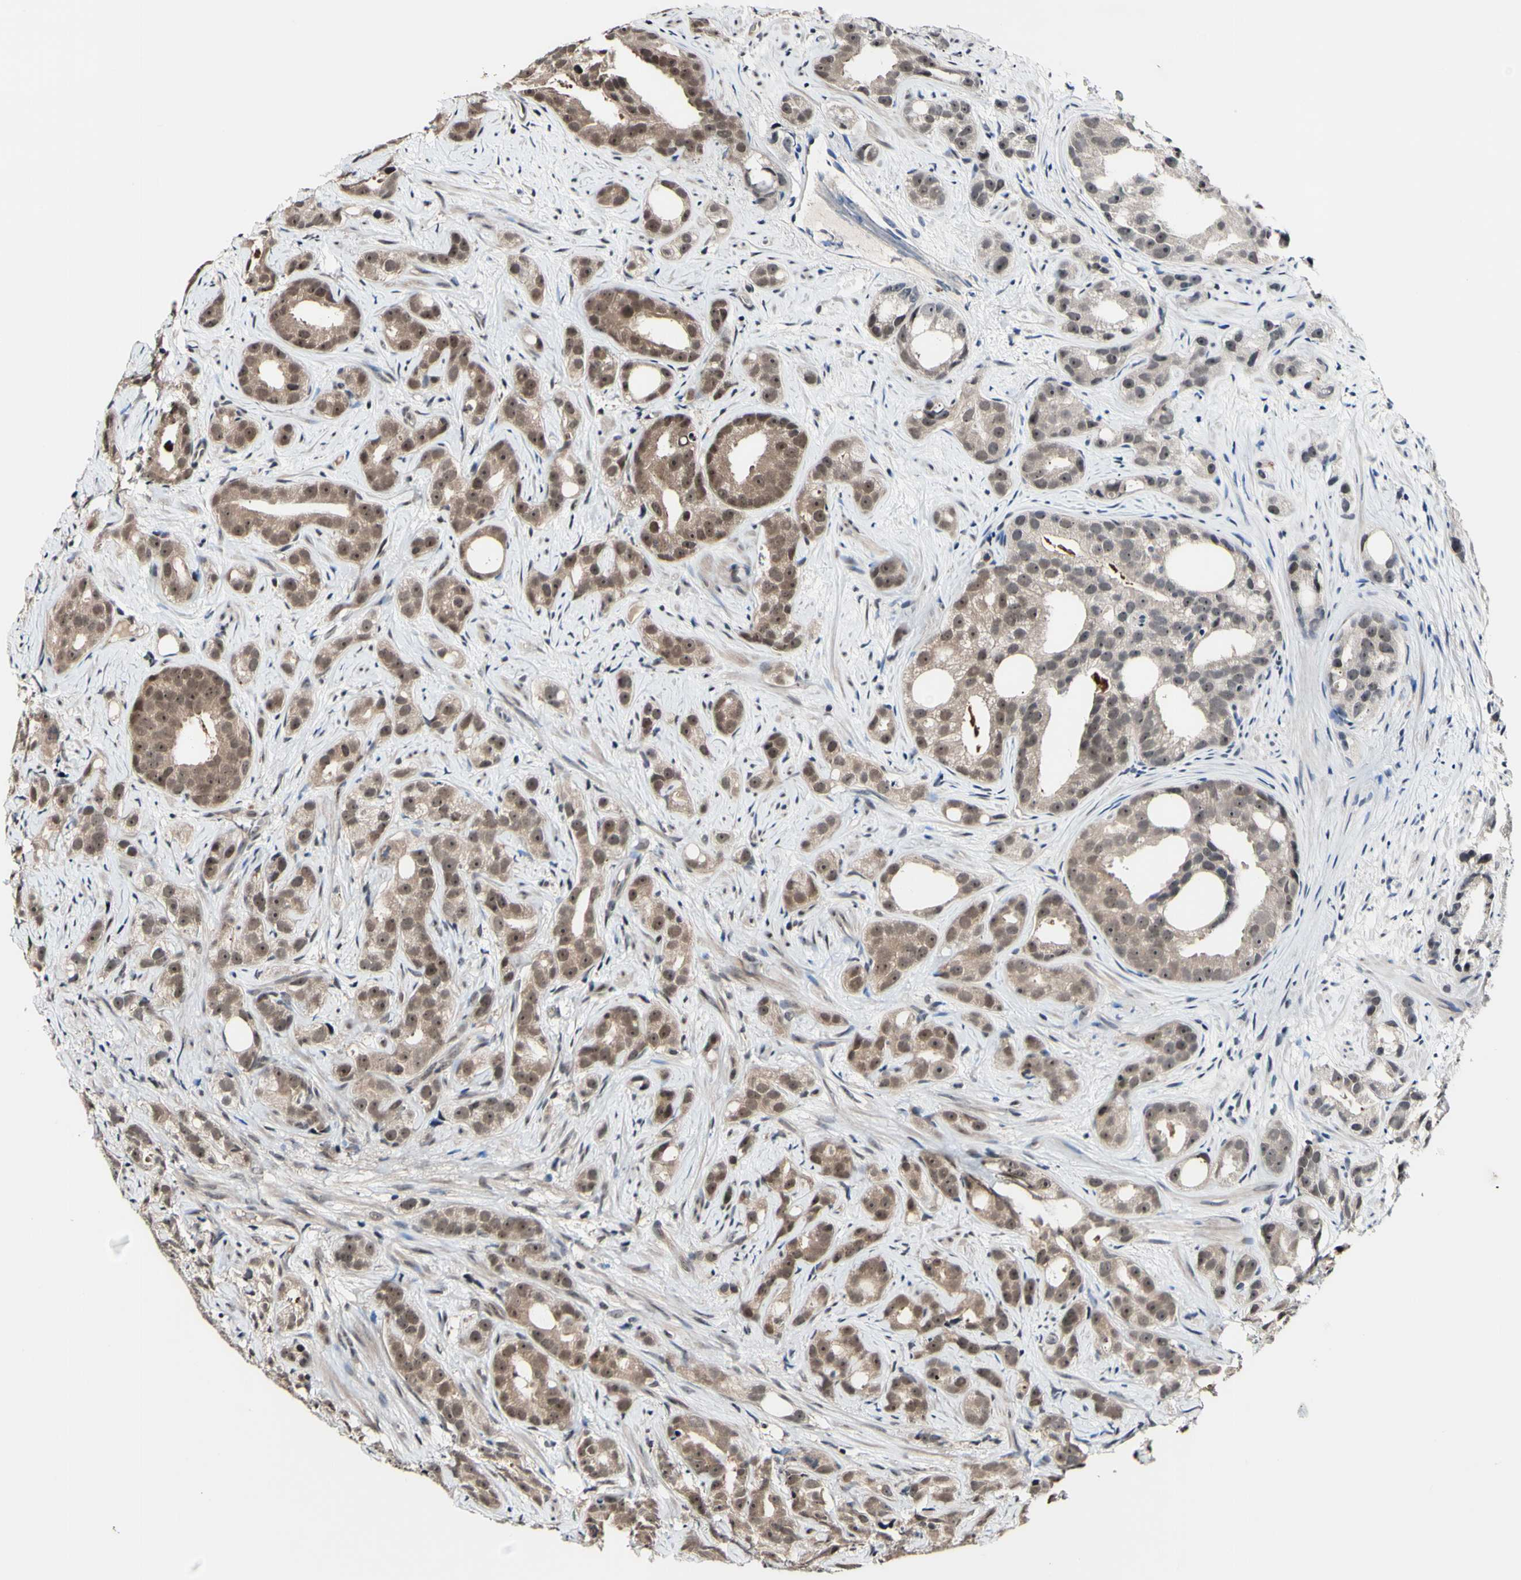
{"staining": {"intensity": "weak", "quantity": ">75%", "location": "cytoplasmic/membranous,nuclear"}, "tissue": "prostate cancer", "cell_type": "Tumor cells", "image_type": "cancer", "snomed": [{"axis": "morphology", "description": "Adenocarcinoma, Low grade"}, {"axis": "topography", "description": "Prostate"}], "caption": "Weak cytoplasmic/membranous and nuclear protein expression is identified in approximately >75% of tumor cells in prostate adenocarcinoma (low-grade).", "gene": "PSMD10", "patient": {"sex": "male", "age": 89}}